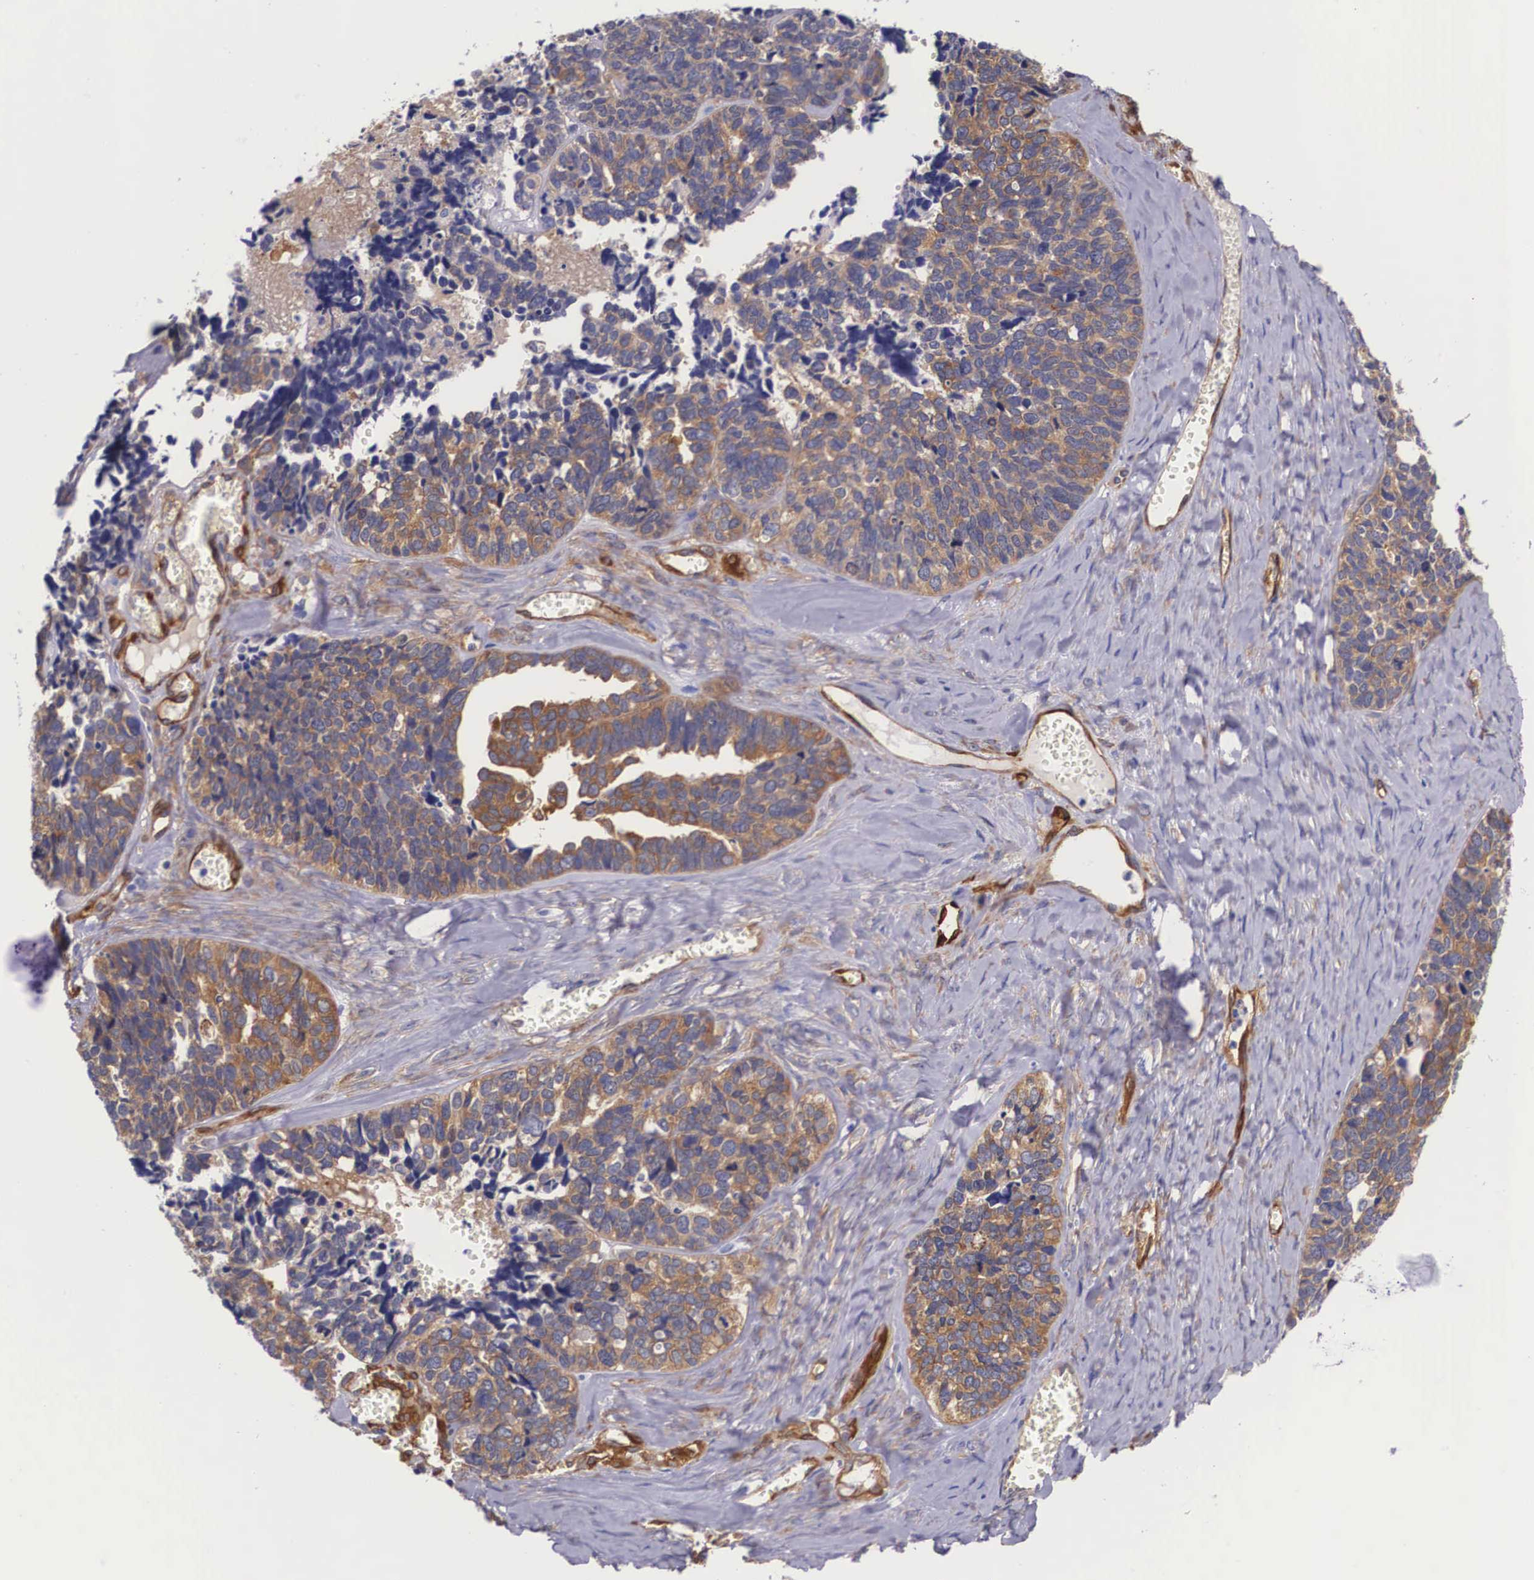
{"staining": {"intensity": "strong", "quantity": ">75%", "location": "cytoplasmic/membranous"}, "tissue": "ovarian cancer", "cell_type": "Tumor cells", "image_type": "cancer", "snomed": [{"axis": "morphology", "description": "Cystadenocarcinoma, serous, NOS"}, {"axis": "topography", "description": "Ovary"}], "caption": "Immunohistochemistry (IHC) (DAB (3,3'-diaminobenzidine)) staining of ovarian cancer (serous cystadenocarcinoma) reveals strong cytoplasmic/membranous protein expression in about >75% of tumor cells.", "gene": "BCAR1", "patient": {"sex": "female", "age": 77}}